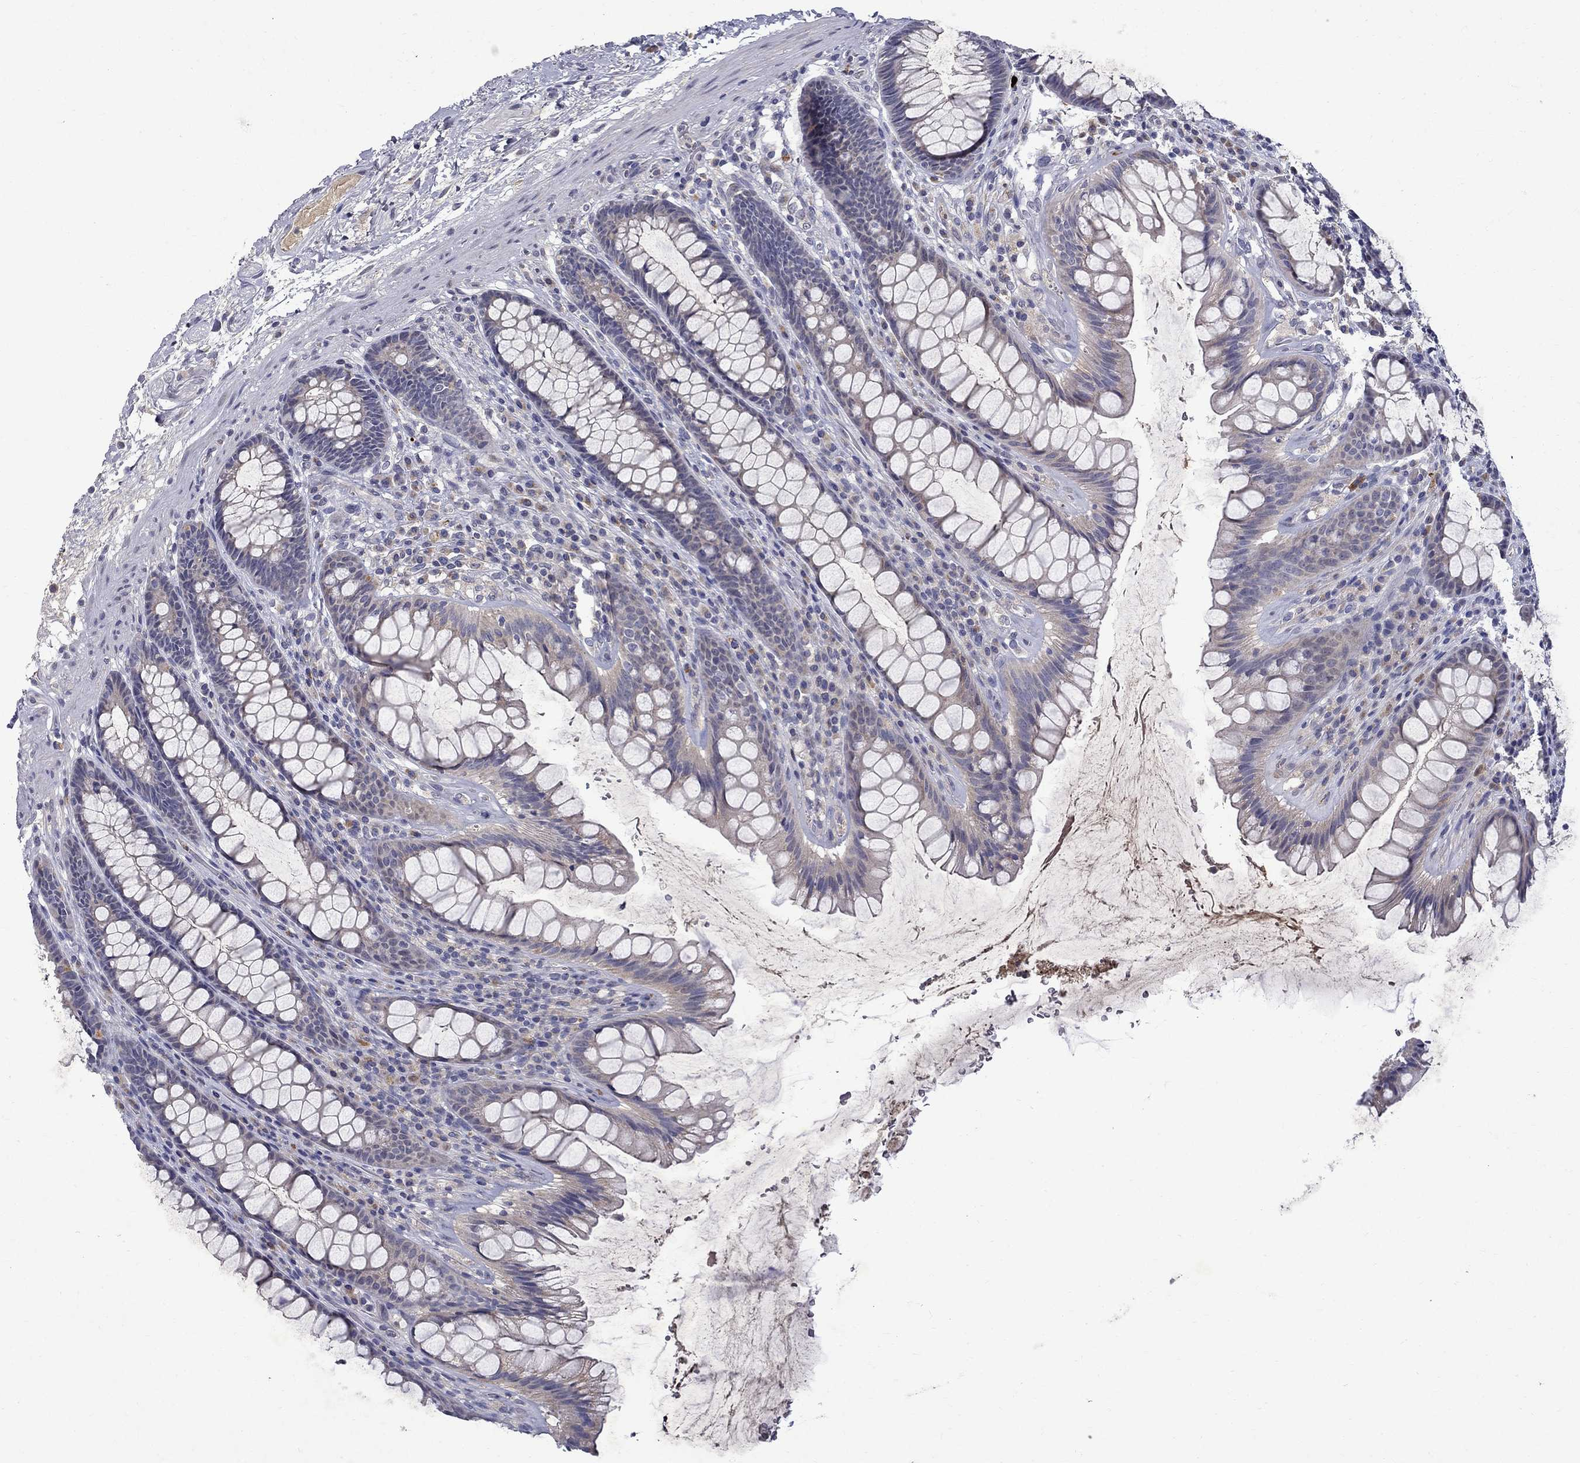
{"staining": {"intensity": "negative", "quantity": "none", "location": "none"}, "tissue": "rectum", "cell_type": "Glandular cells", "image_type": "normal", "snomed": [{"axis": "morphology", "description": "Normal tissue, NOS"}, {"axis": "topography", "description": "Rectum"}], "caption": "IHC histopathology image of unremarkable human rectum stained for a protein (brown), which demonstrates no staining in glandular cells.", "gene": "STAB2", "patient": {"sex": "male", "age": 72}}